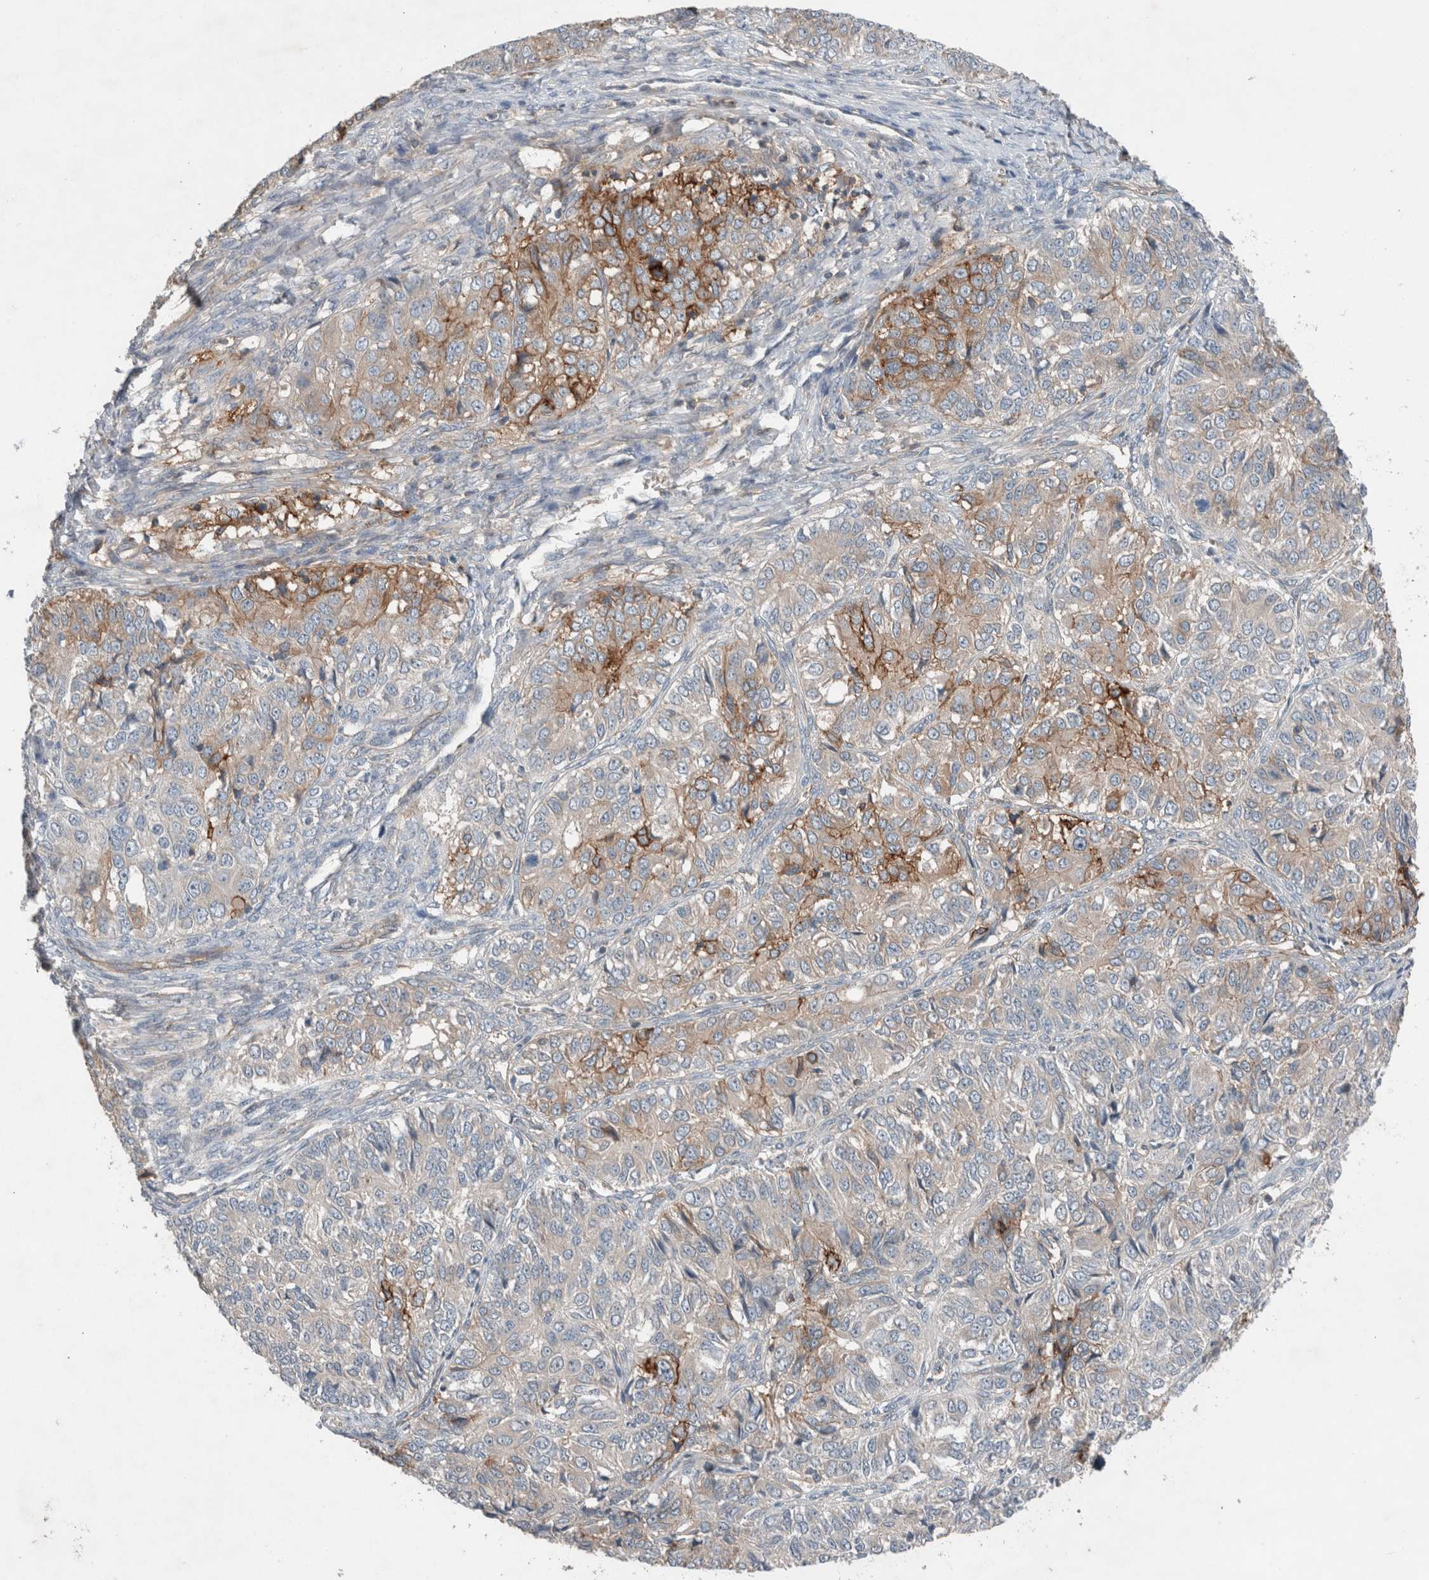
{"staining": {"intensity": "moderate", "quantity": "<25%", "location": "cytoplasmic/membranous"}, "tissue": "ovarian cancer", "cell_type": "Tumor cells", "image_type": "cancer", "snomed": [{"axis": "morphology", "description": "Carcinoma, endometroid"}, {"axis": "topography", "description": "Ovary"}], "caption": "This histopathology image reveals immunohistochemistry (IHC) staining of endometroid carcinoma (ovarian), with low moderate cytoplasmic/membranous expression in about <25% of tumor cells.", "gene": "UGCG", "patient": {"sex": "female", "age": 51}}